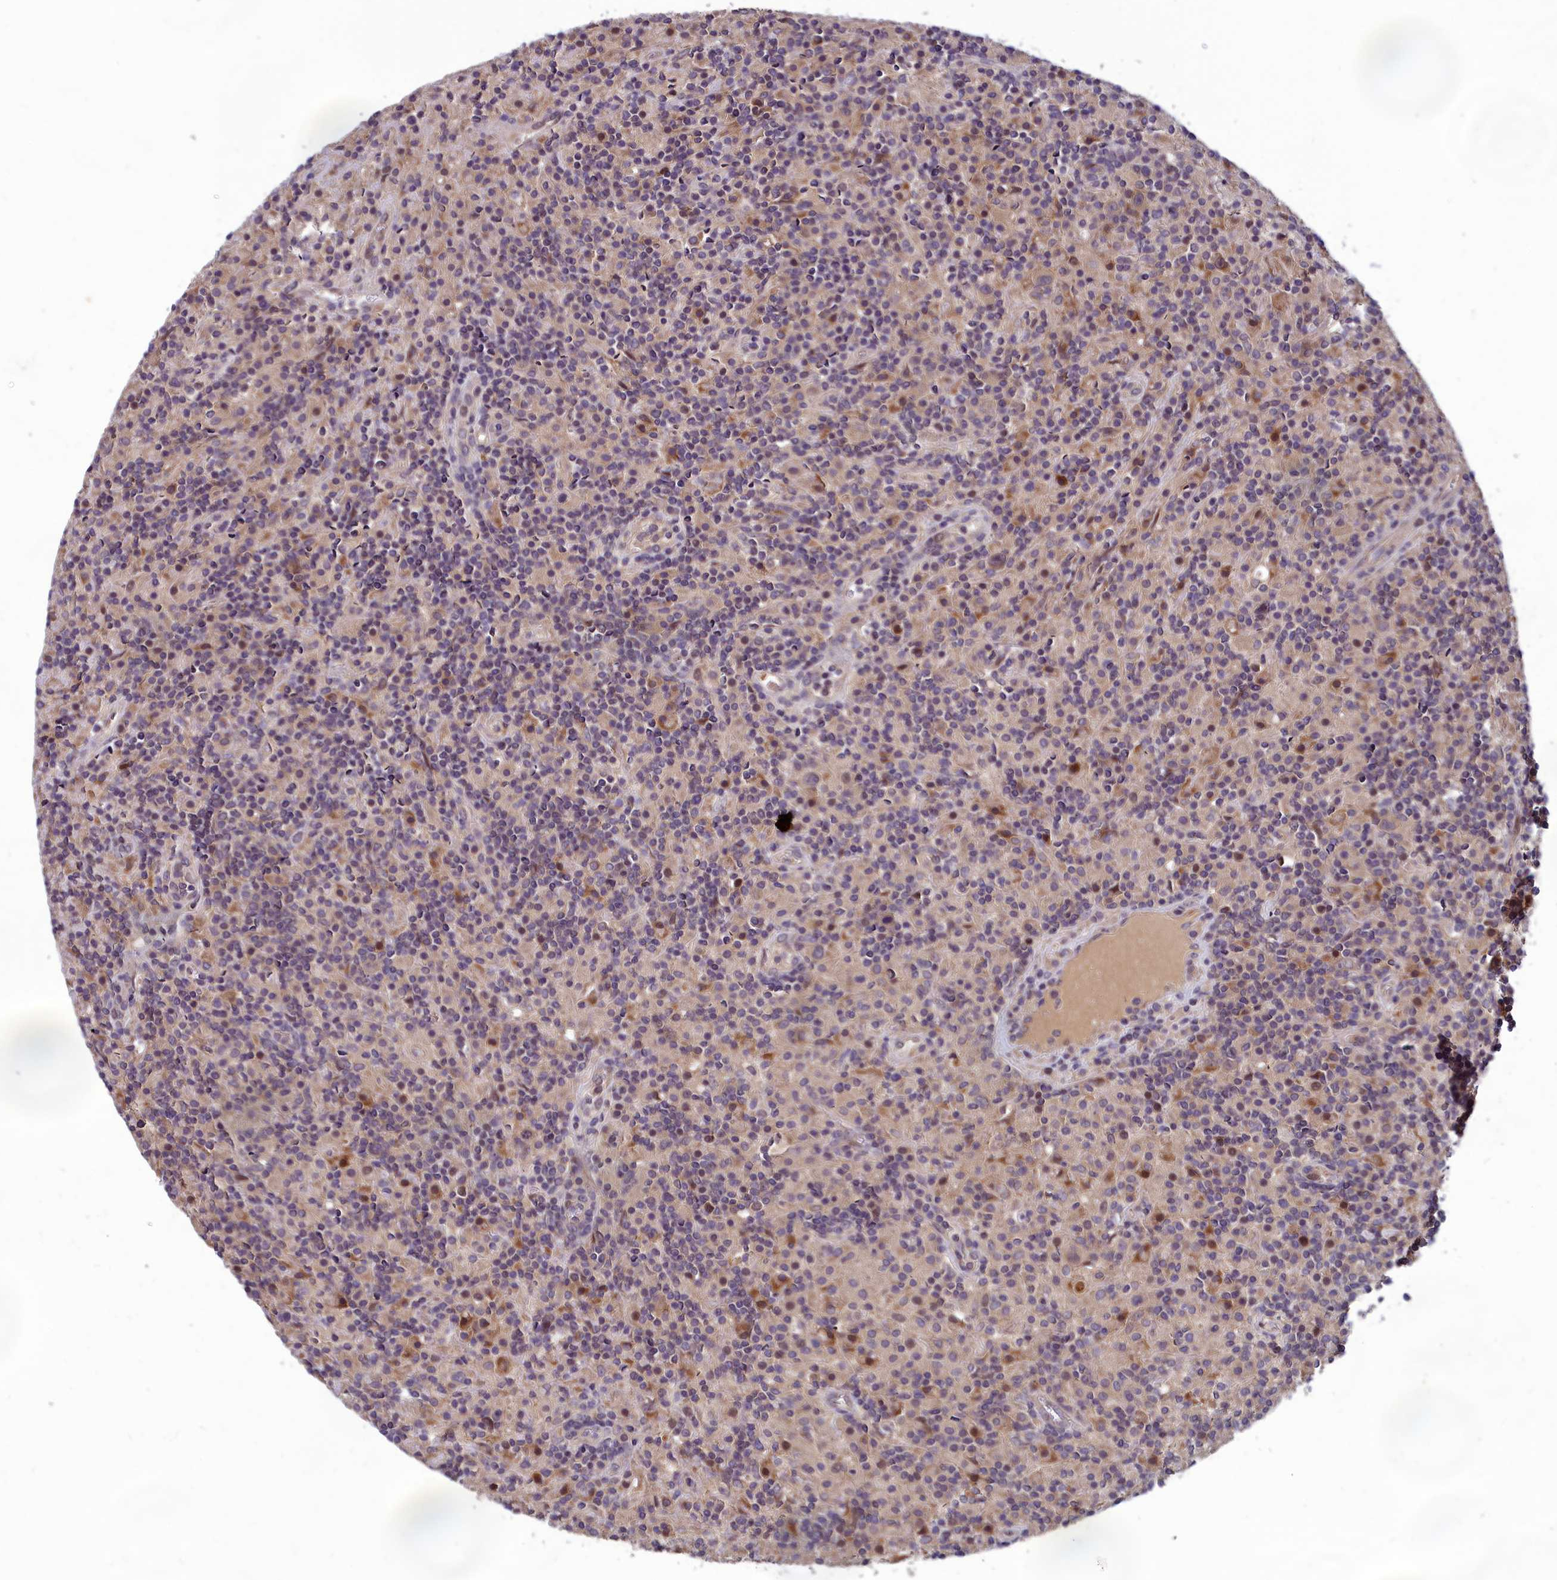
{"staining": {"intensity": "weak", "quantity": "<25%", "location": "cytoplasmic/membranous"}, "tissue": "lymphoma", "cell_type": "Tumor cells", "image_type": "cancer", "snomed": [{"axis": "morphology", "description": "Hodgkin's disease, NOS"}, {"axis": "topography", "description": "Lymph node"}], "caption": "Photomicrograph shows no protein staining in tumor cells of lymphoma tissue. (DAB IHC visualized using brightfield microscopy, high magnification).", "gene": "CCDC15", "patient": {"sex": "male", "age": 70}}